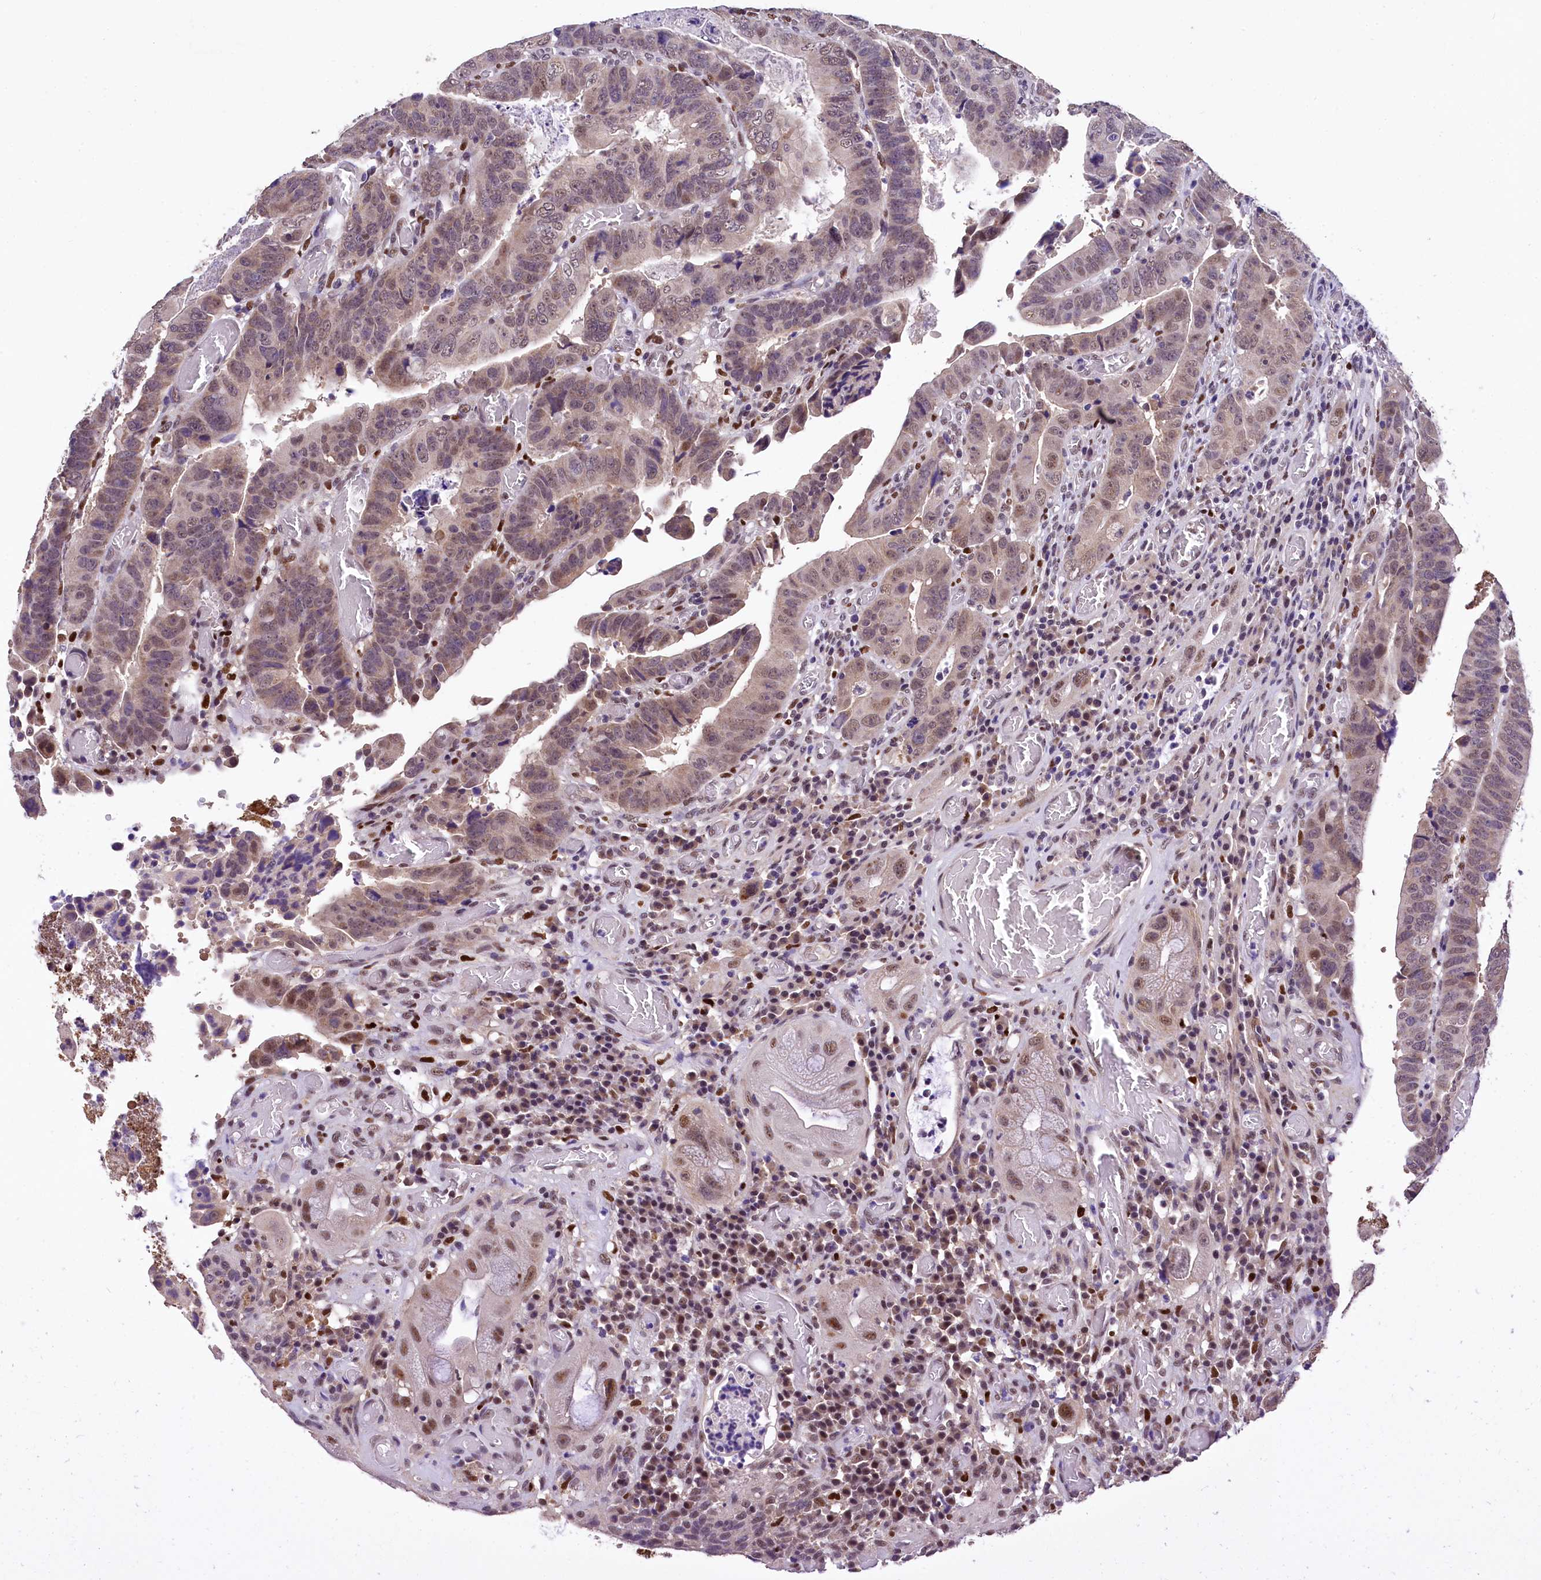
{"staining": {"intensity": "weak", "quantity": ">75%", "location": "cytoplasmic/membranous"}, "tissue": "colorectal cancer", "cell_type": "Tumor cells", "image_type": "cancer", "snomed": [{"axis": "morphology", "description": "Normal tissue, NOS"}, {"axis": "morphology", "description": "Adenocarcinoma, NOS"}, {"axis": "topography", "description": "Rectum"}], "caption": "Immunohistochemical staining of human colorectal cancer displays weak cytoplasmic/membranous protein positivity in about >75% of tumor cells.", "gene": "HECTD4", "patient": {"sex": "female", "age": 65}}